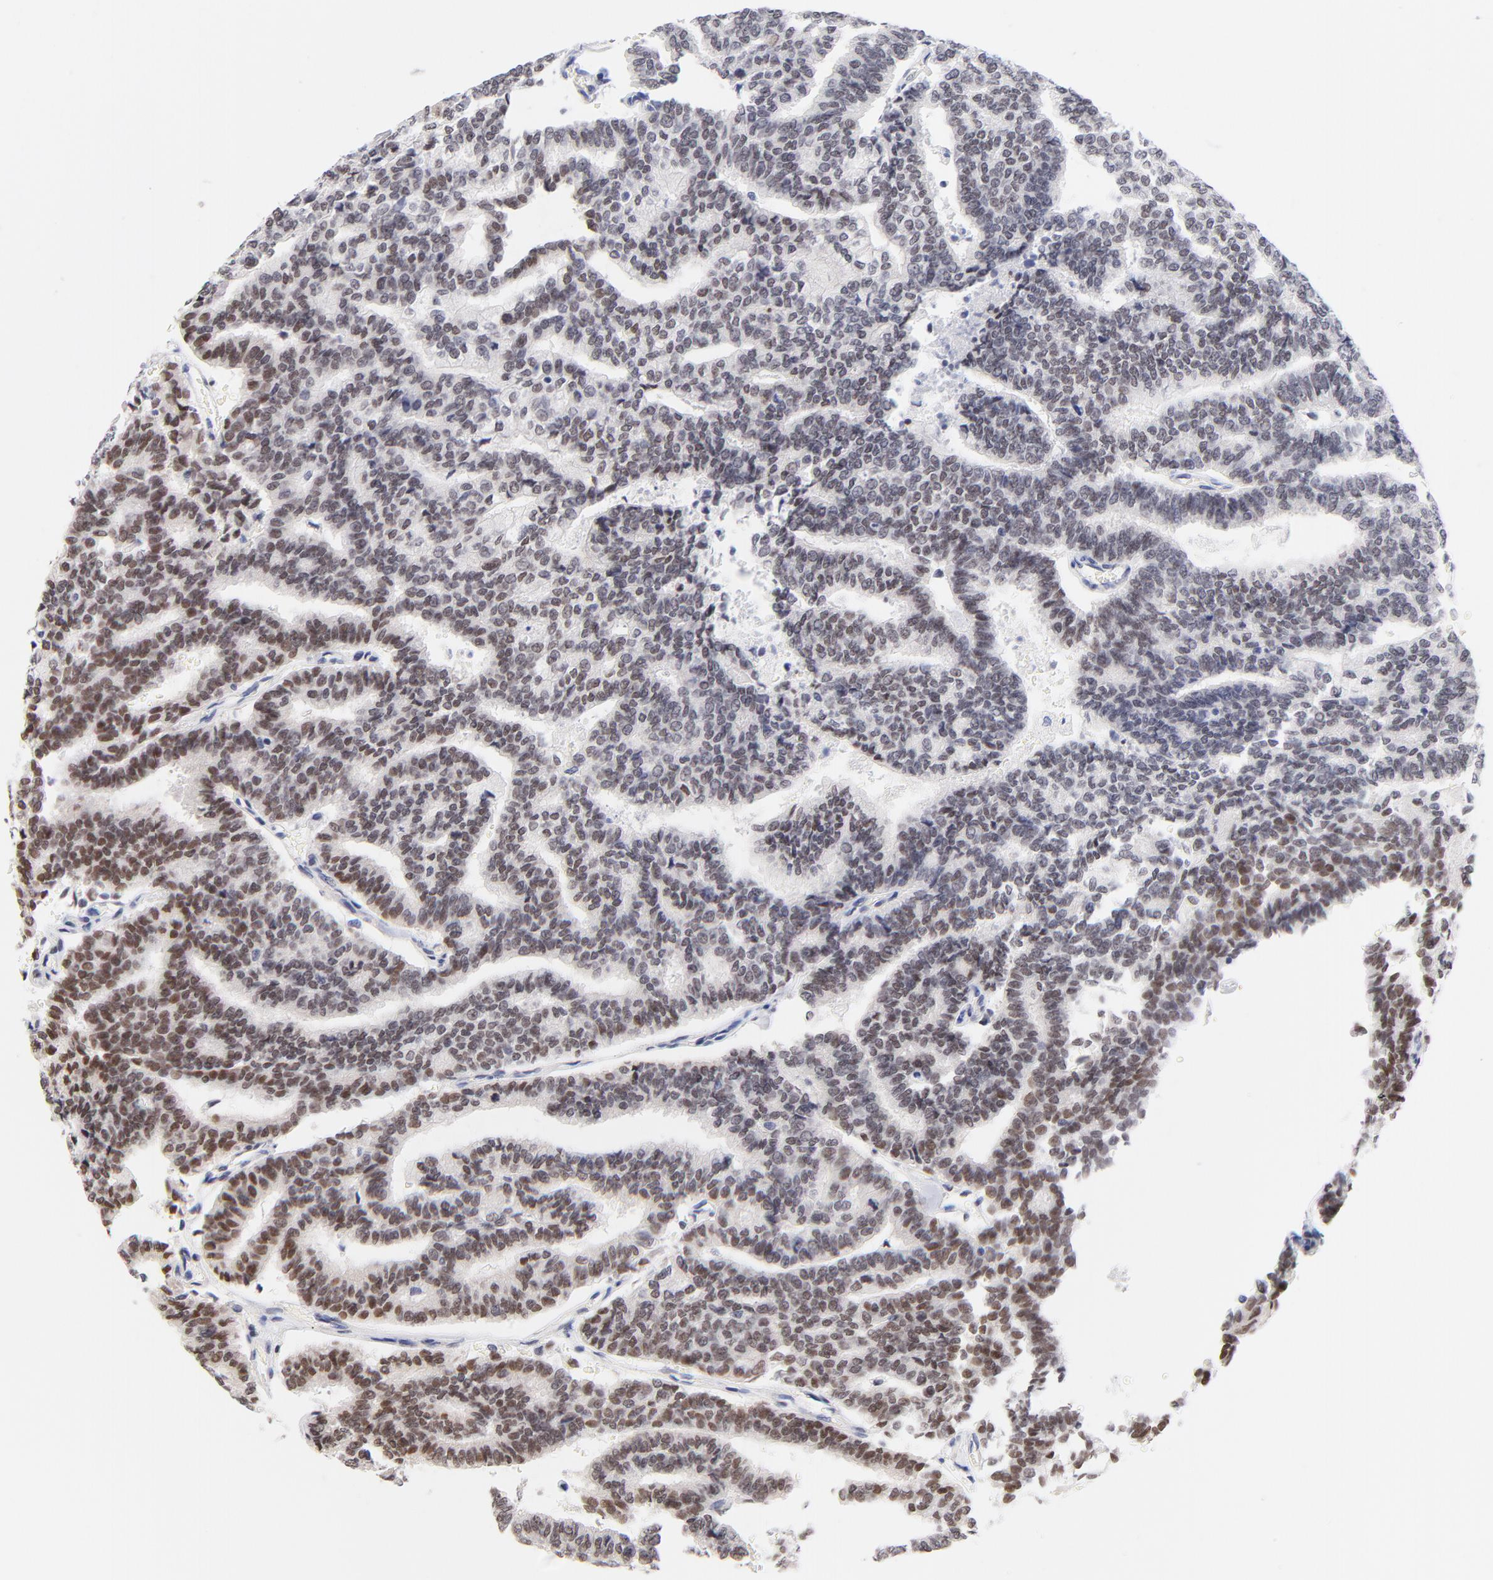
{"staining": {"intensity": "moderate", "quantity": ">75%", "location": "nuclear"}, "tissue": "thyroid cancer", "cell_type": "Tumor cells", "image_type": "cancer", "snomed": [{"axis": "morphology", "description": "Papillary adenocarcinoma, NOS"}, {"axis": "topography", "description": "Thyroid gland"}], "caption": "IHC staining of thyroid cancer (papillary adenocarcinoma), which exhibits medium levels of moderate nuclear expression in approximately >75% of tumor cells indicating moderate nuclear protein positivity. The staining was performed using DAB (3,3'-diaminobenzidine) (brown) for protein detection and nuclei were counterstained in hematoxylin (blue).", "gene": "ZNF74", "patient": {"sex": "female", "age": 35}}